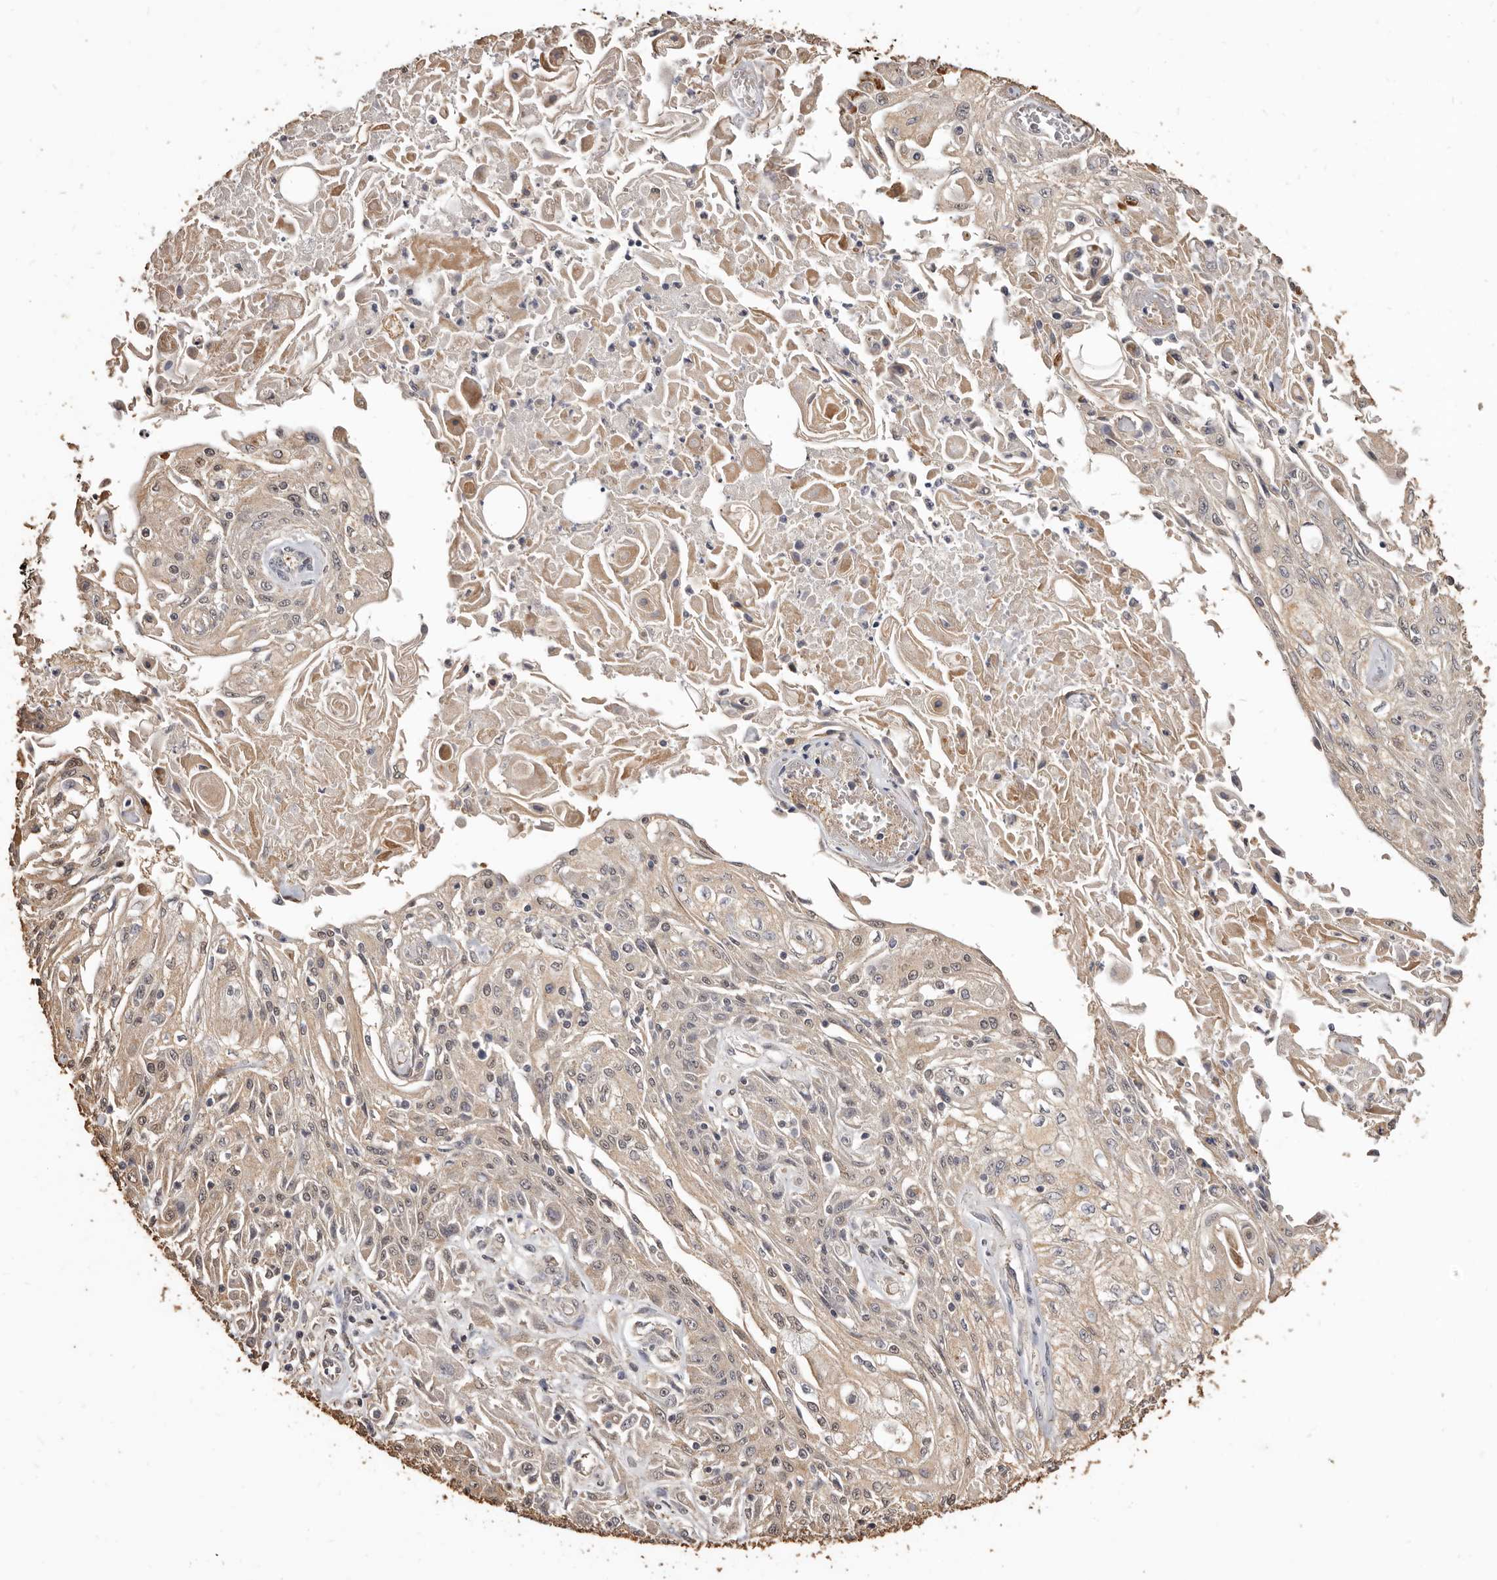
{"staining": {"intensity": "weak", "quantity": "25%-75%", "location": "cytoplasmic/membranous"}, "tissue": "skin cancer", "cell_type": "Tumor cells", "image_type": "cancer", "snomed": [{"axis": "morphology", "description": "Squamous cell carcinoma, NOS"}, {"axis": "morphology", "description": "Squamous cell carcinoma, metastatic, NOS"}, {"axis": "topography", "description": "Skin"}, {"axis": "topography", "description": "Lymph node"}], "caption": "IHC of human skin cancer exhibits low levels of weak cytoplasmic/membranous expression in about 25%-75% of tumor cells.", "gene": "INAVA", "patient": {"sex": "male", "age": 75}}